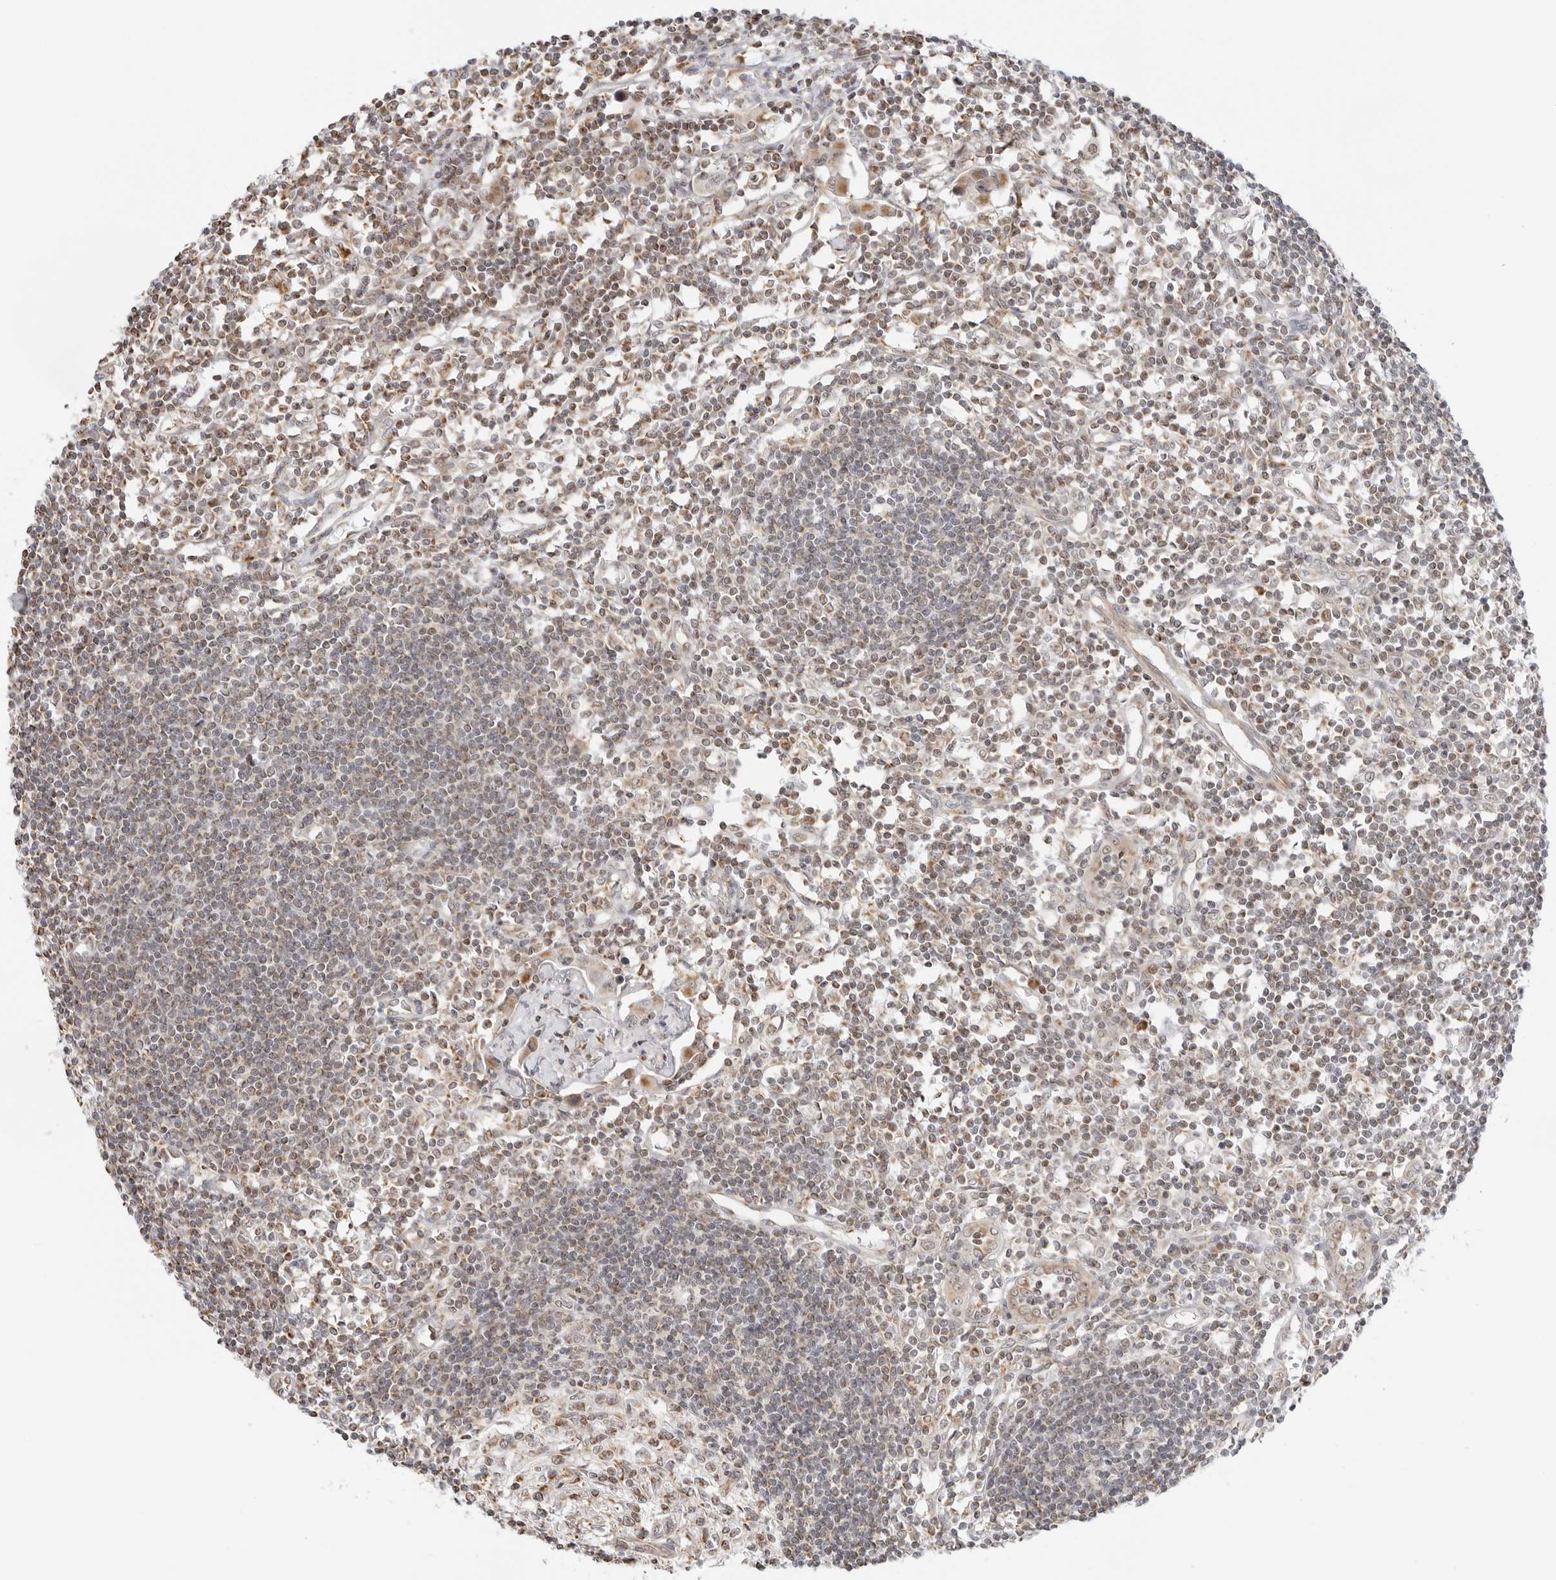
{"staining": {"intensity": "moderate", "quantity": "25%-75%", "location": "cytoplasmic/membranous"}, "tissue": "lymph node", "cell_type": "Germinal center cells", "image_type": "normal", "snomed": [{"axis": "morphology", "description": "Normal tissue, NOS"}, {"axis": "morphology", "description": "Malignant melanoma, Metastatic site"}, {"axis": "topography", "description": "Lymph node"}], "caption": "DAB immunohistochemical staining of normal human lymph node shows moderate cytoplasmic/membranous protein staining in about 25%-75% of germinal center cells.", "gene": "GORAB", "patient": {"sex": "male", "age": 41}}